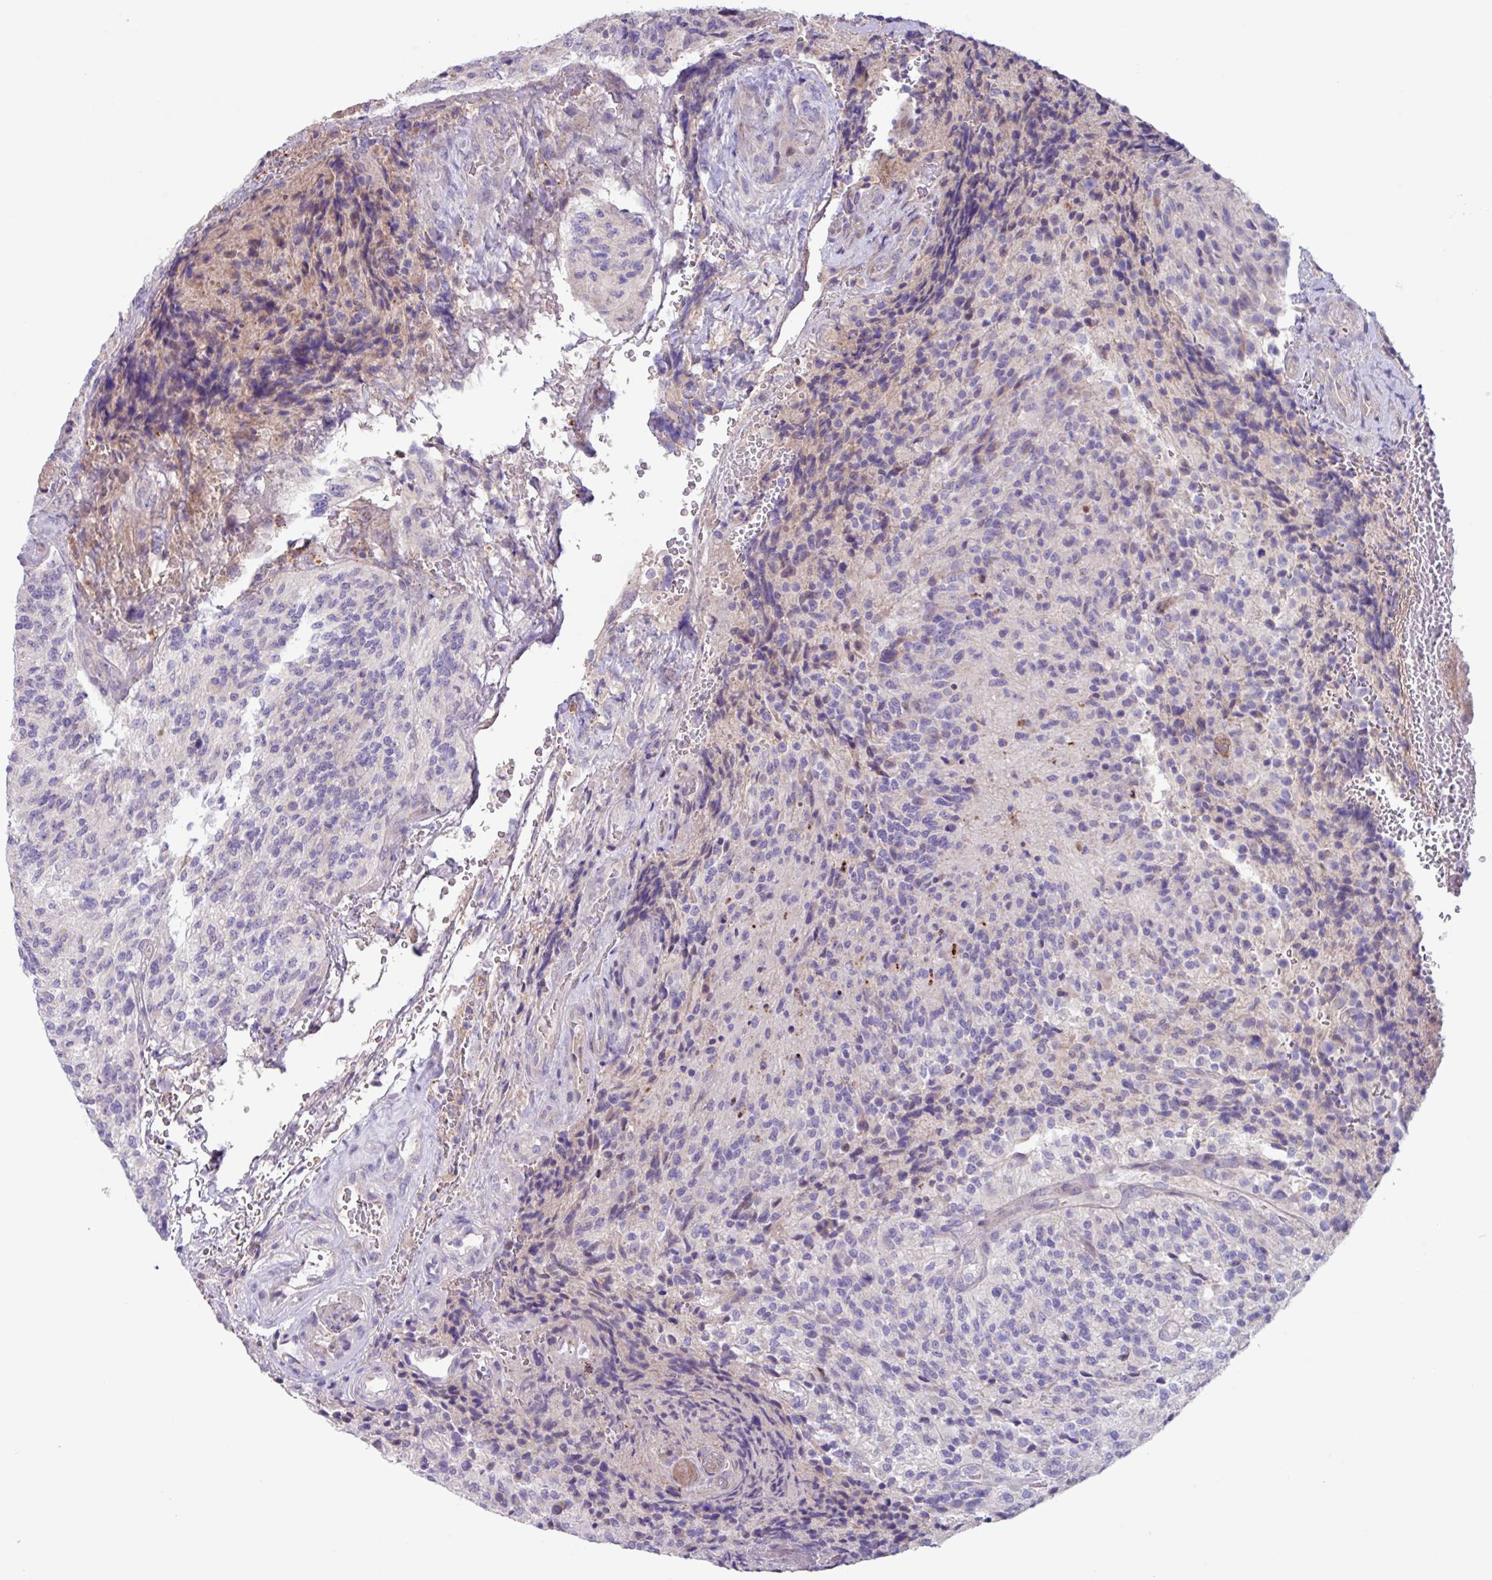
{"staining": {"intensity": "negative", "quantity": "none", "location": "none"}, "tissue": "glioma", "cell_type": "Tumor cells", "image_type": "cancer", "snomed": [{"axis": "morphology", "description": "Normal tissue, NOS"}, {"axis": "morphology", "description": "Glioma, malignant, High grade"}, {"axis": "topography", "description": "Cerebral cortex"}], "caption": "Tumor cells show no significant expression in malignant high-grade glioma. (Immunohistochemistry, brightfield microscopy, high magnification).", "gene": "IQCJ", "patient": {"sex": "male", "age": 56}}